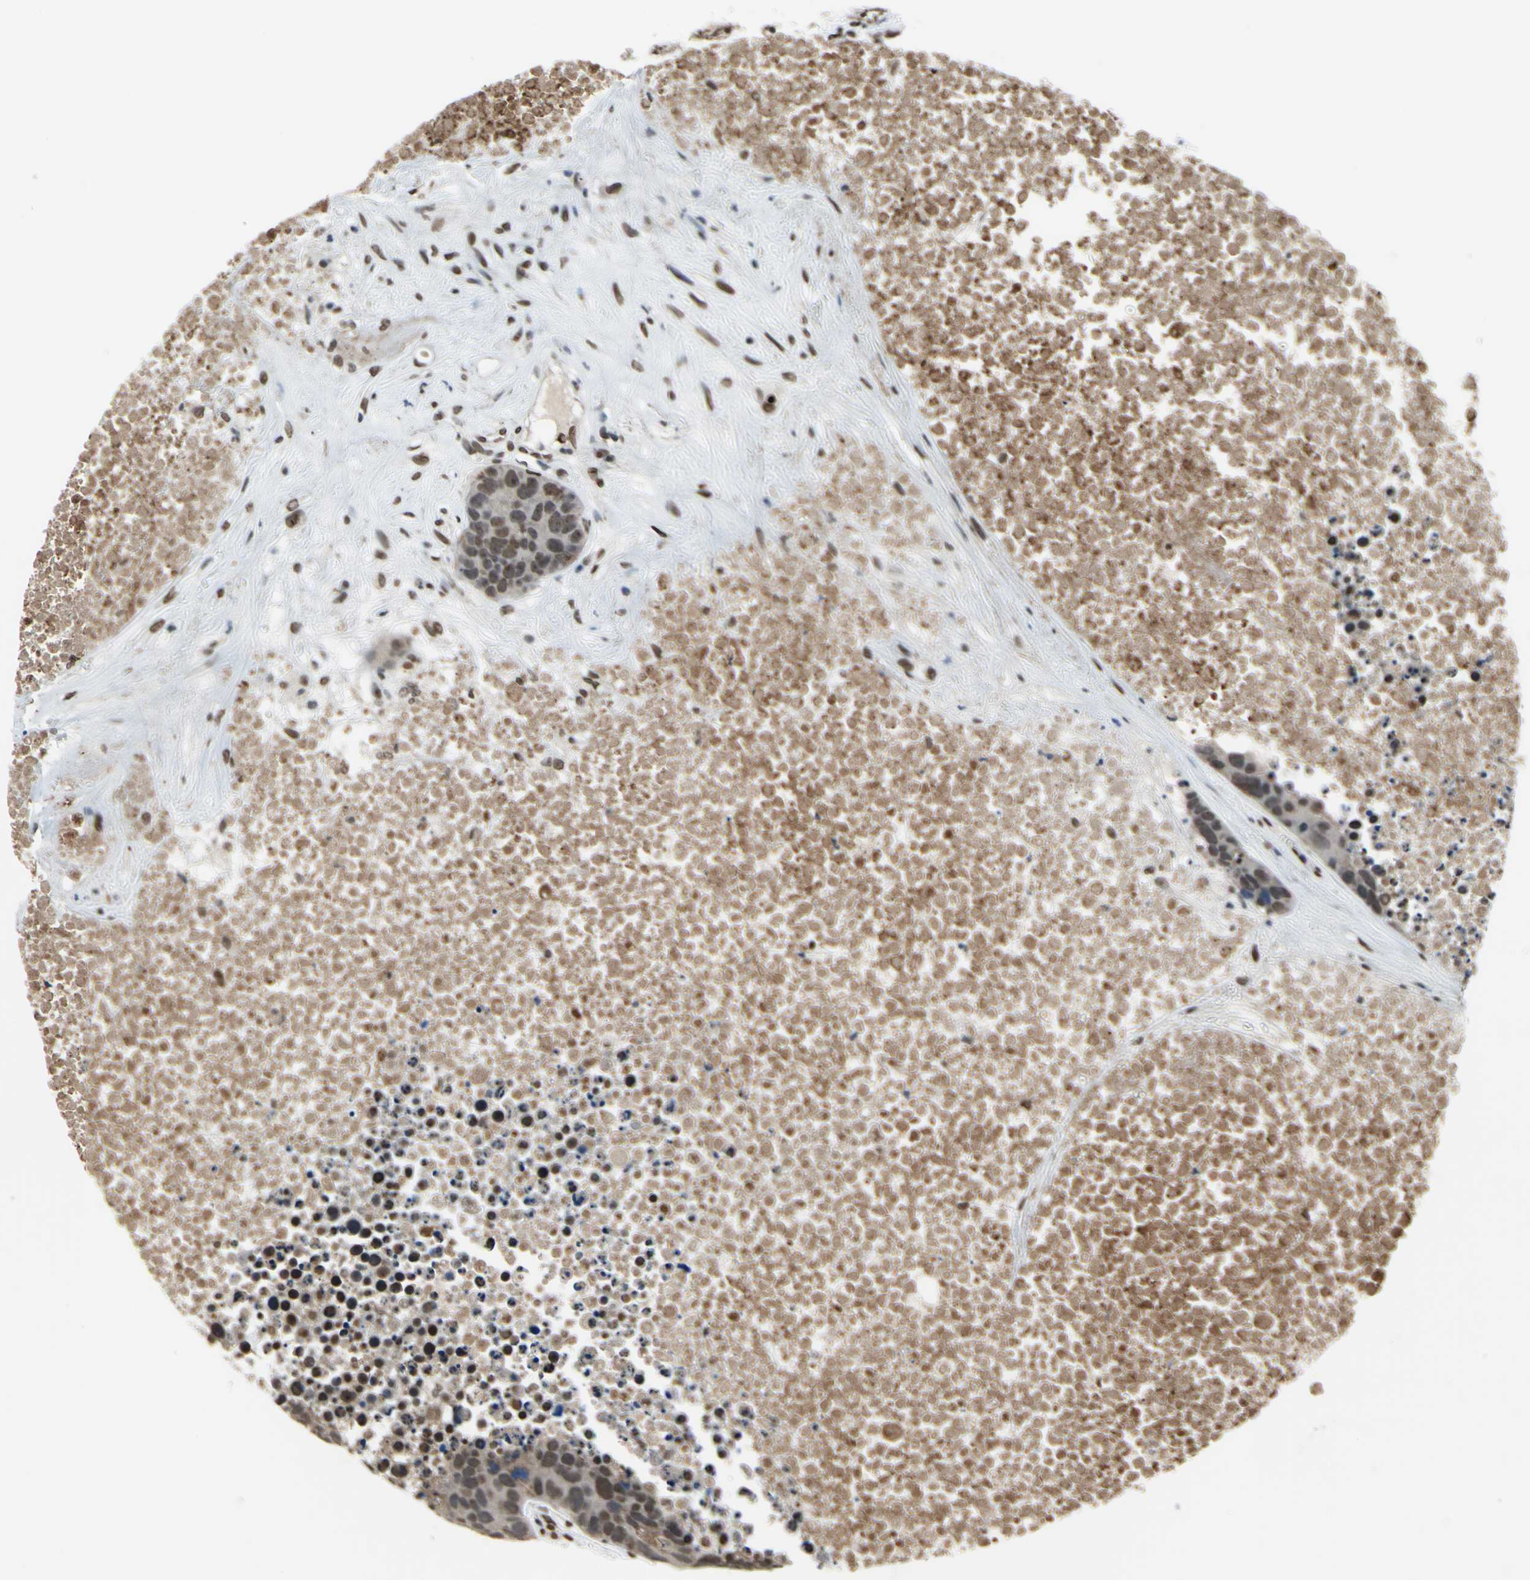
{"staining": {"intensity": "moderate", "quantity": ">75%", "location": "nuclear"}, "tissue": "carcinoid", "cell_type": "Tumor cells", "image_type": "cancer", "snomed": [{"axis": "morphology", "description": "Carcinoid, malignant, NOS"}, {"axis": "topography", "description": "Lung"}], "caption": "Human malignant carcinoid stained for a protein (brown) reveals moderate nuclear positive expression in approximately >75% of tumor cells.", "gene": "ISY1", "patient": {"sex": "male", "age": 60}}